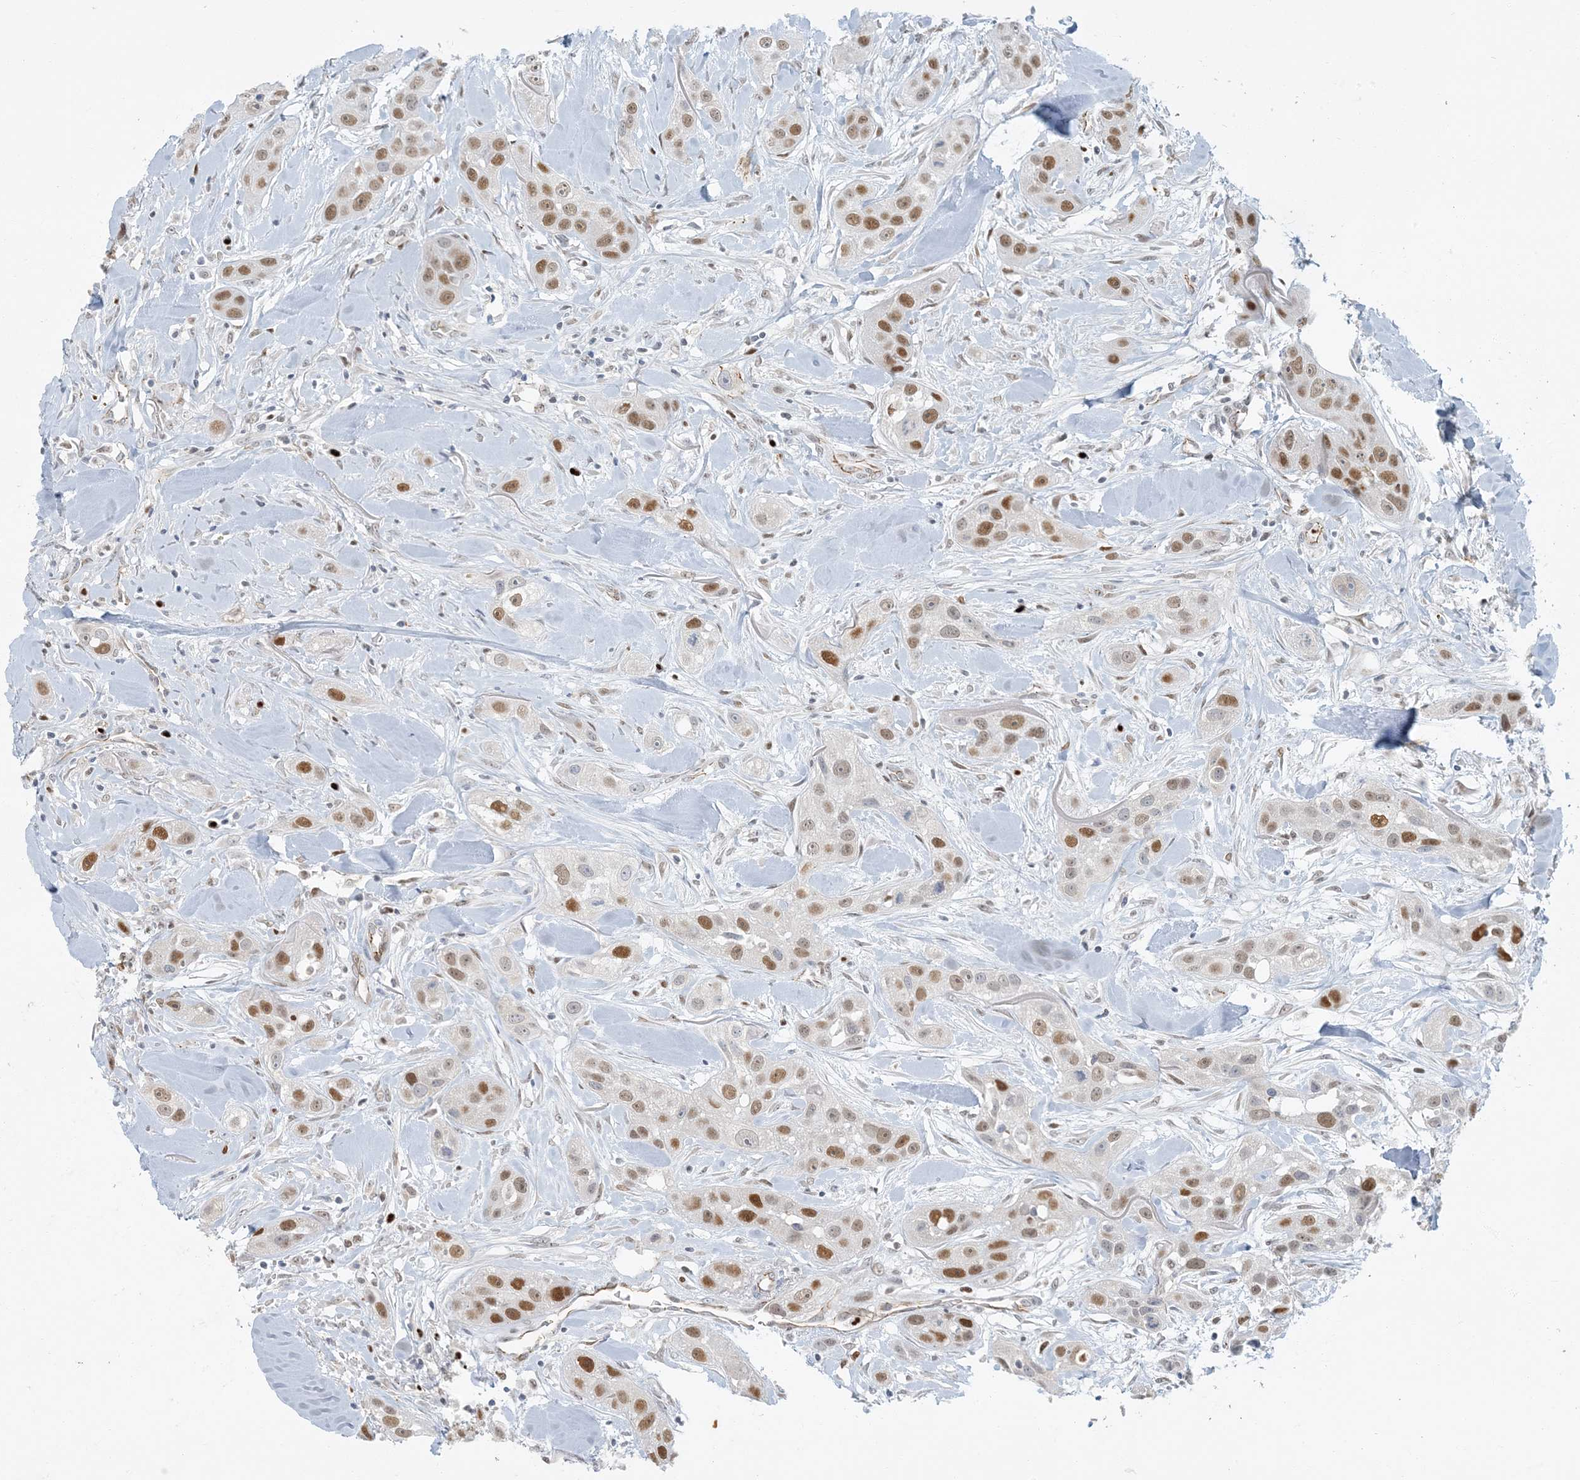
{"staining": {"intensity": "moderate", "quantity": ">75%", "location": "nuclear"}, "tissue": "head and neck cancer", "cell_type": "Tumor cells", "image_type": "cancer", "snomed": [{"axis": "morphology", "description": "Normal tissue, NOS"}, {"axis": "morphology", "description": "Squamous cell carcinoma, NOS"}, {"axis": "topography", "description": "Skeletal muscle"}, {"axis": "topography", "description": "Head-Neck"}], "caption": "This is an image of IHC staining of squamous cell carcinoma (head and neck), which shows moderate expression in the nuclear of tumor cells.", "gene": "AK9", "patient": {"sex": "male", "age": 51}}